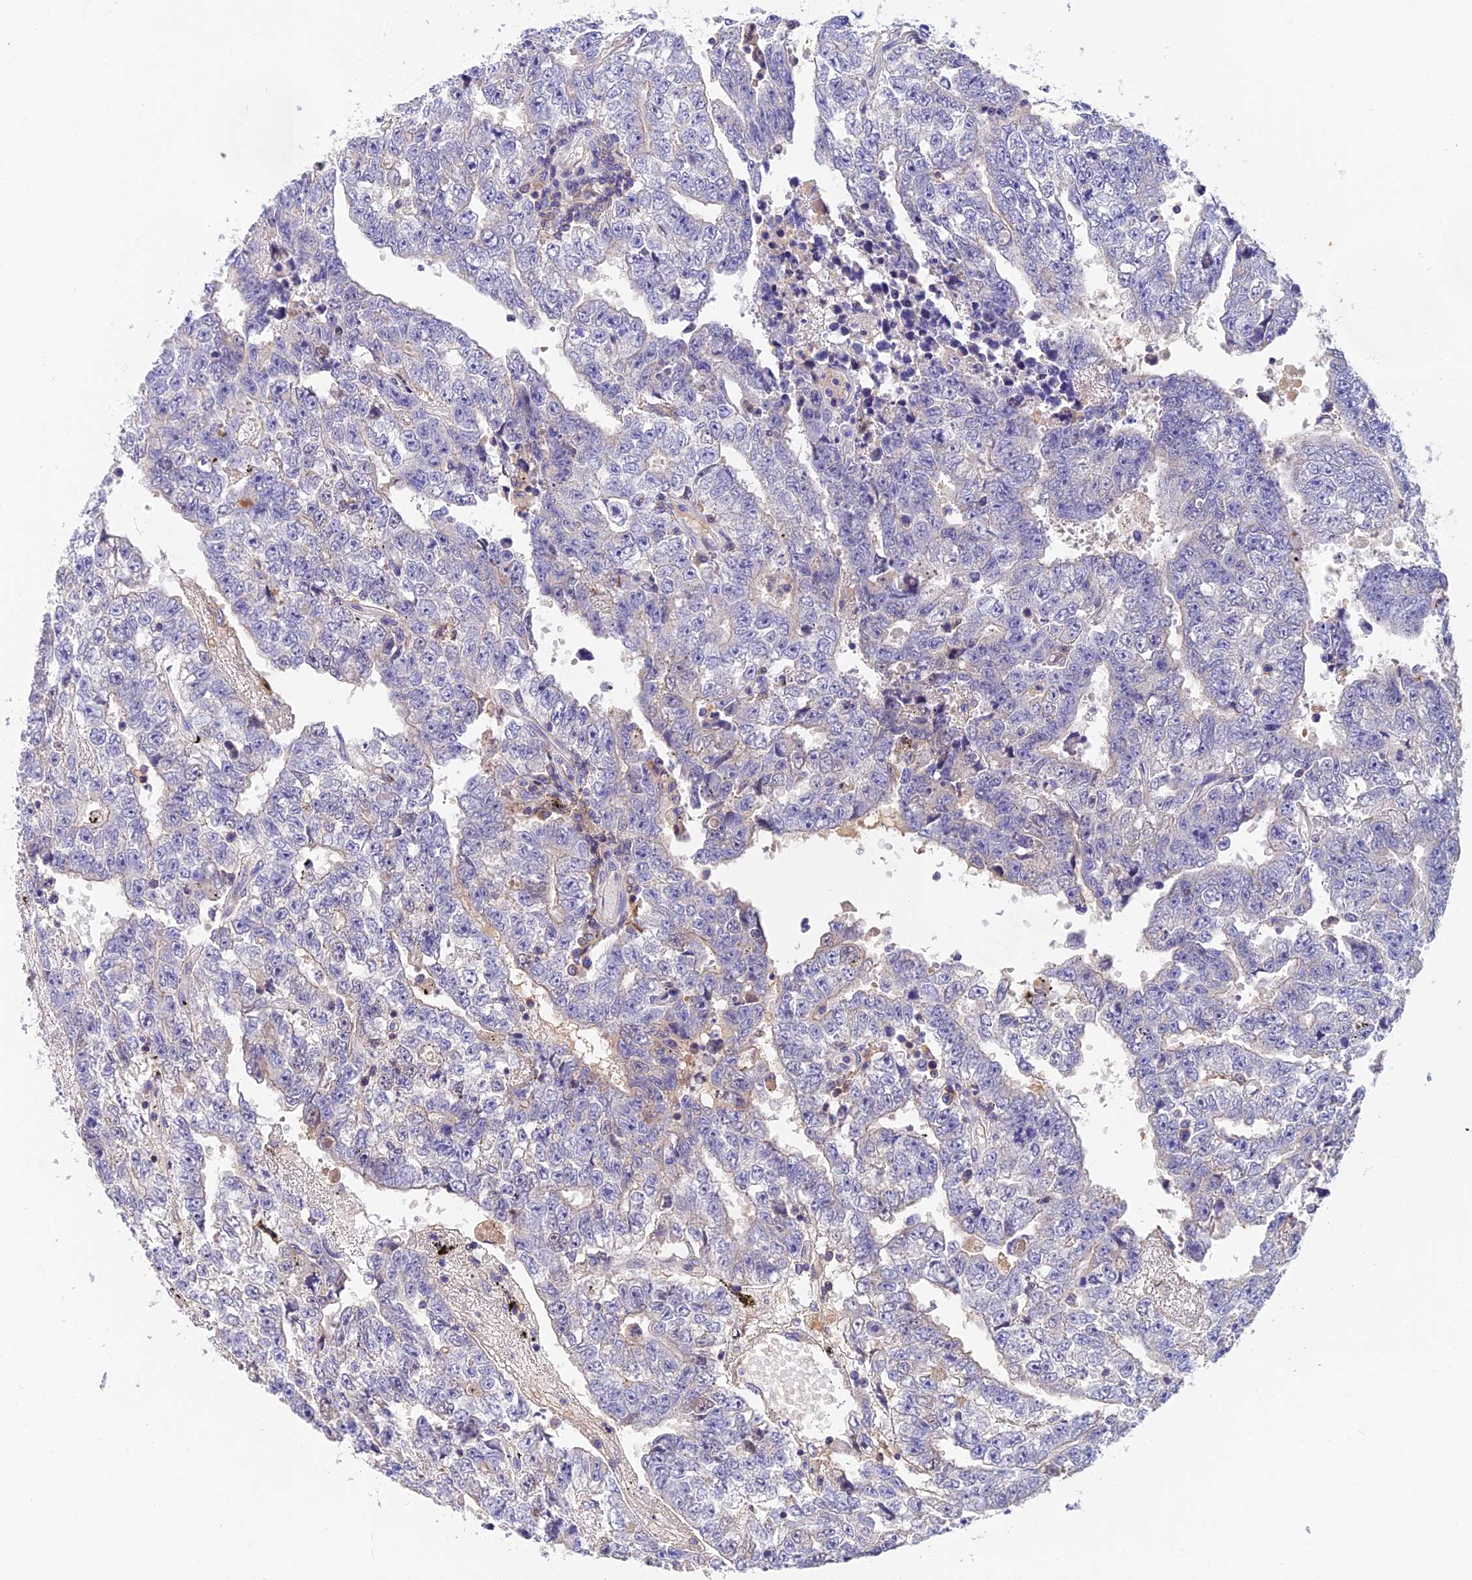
{"staining": {"intensity": "negative", "quantity": "none", "location": "none"}, "tissue": "testis cancer", "cell_type": "Tumor cells", "image_type": "cancer", "snomed": [{"axis": "morphology", "description": "Carcinoma, Embryonal, NOS"}, {"axis": "topography", "description": "Testis"}], "caption": "The immunohistochemistry (IHC) photomicrograph has no significant positivity in tumor cells of testis cancer tissue.", "gene": "LPXN", "patient": {"sex": "male", "age": 25}}